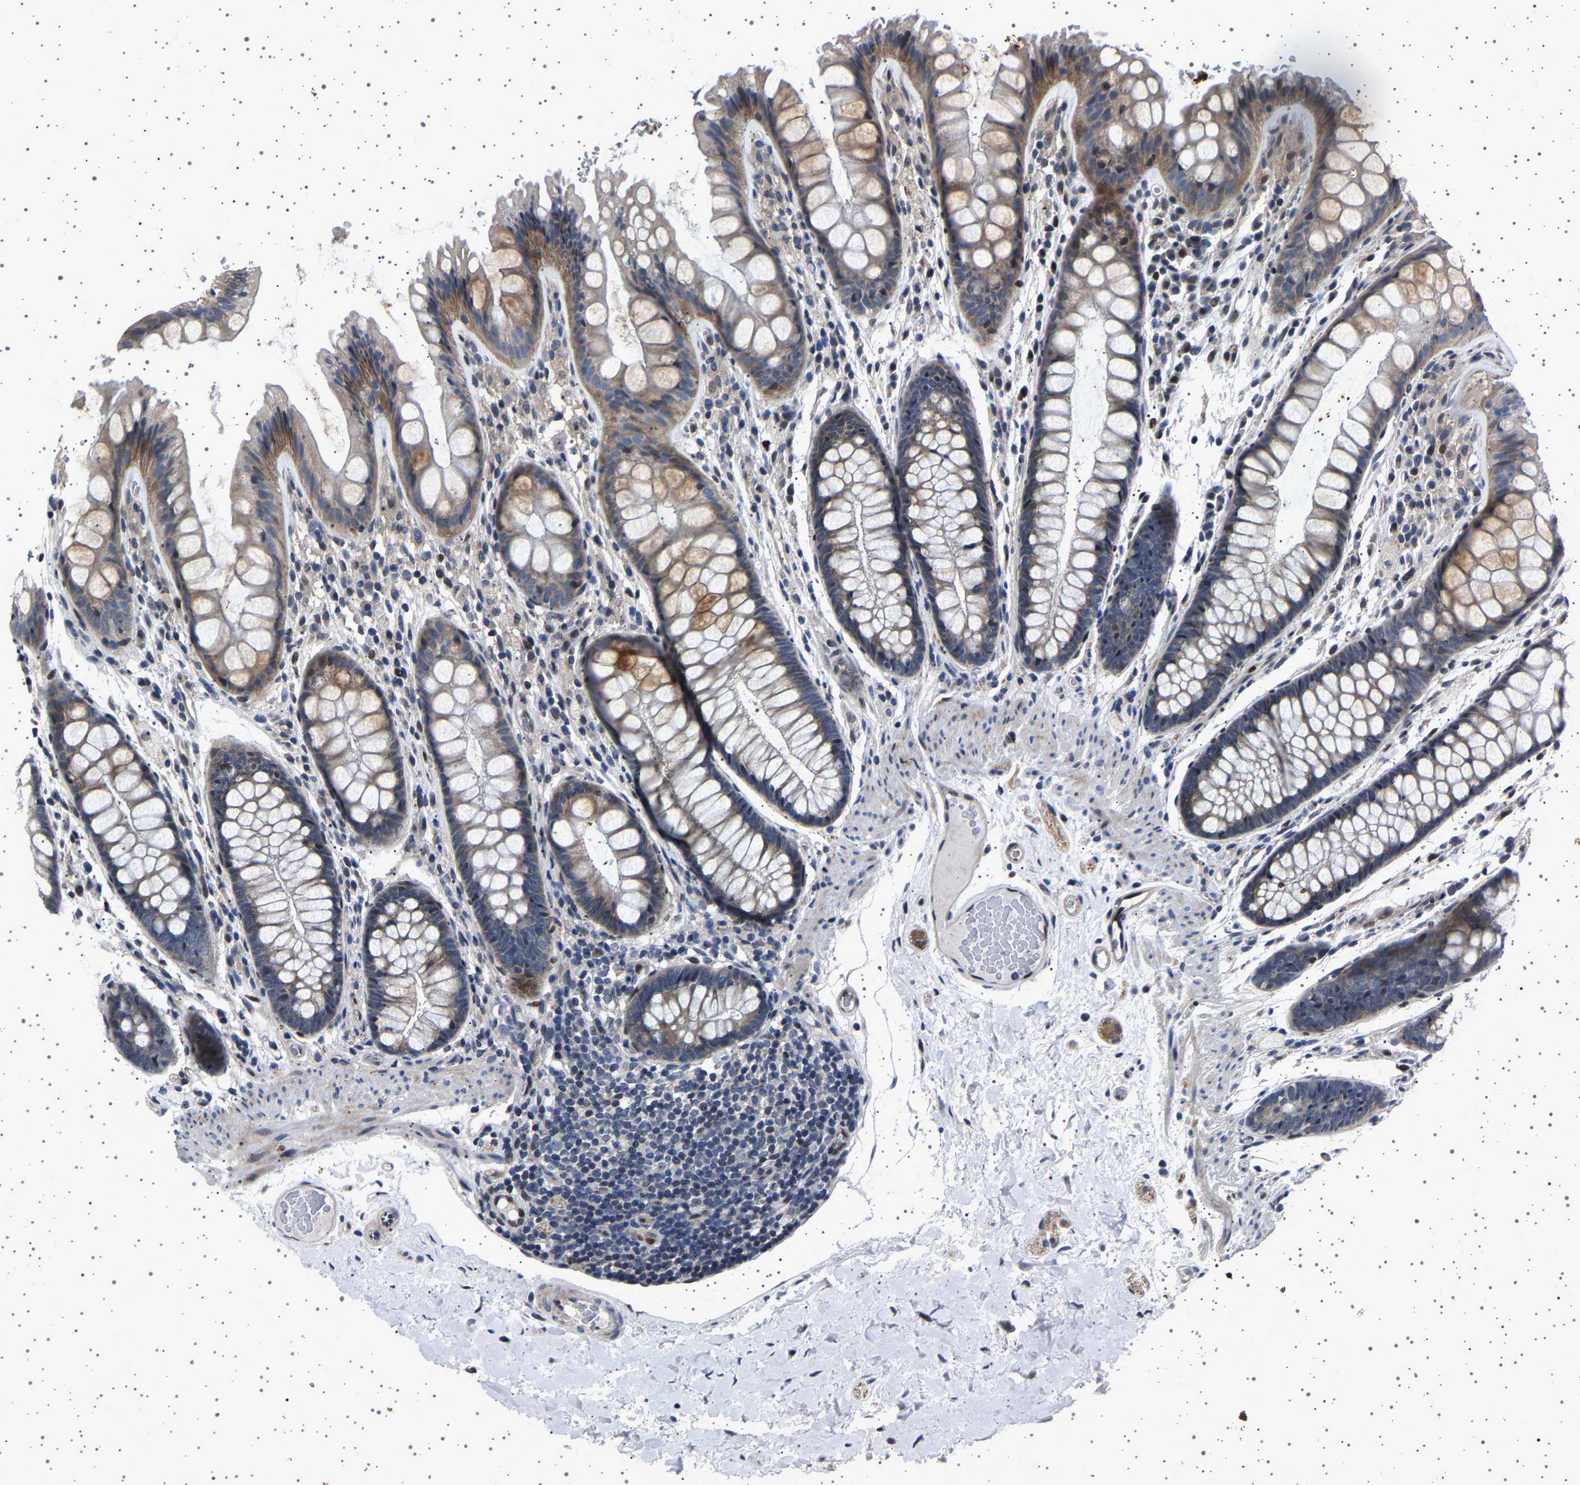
{"staining": {"intensity": "weak", "quantity": ">75%", "location": "cytoplasmic/membranous"}, "tissue": "colon", "cell_type": "Endothelial cells", "image_type": "normal", "snomed": [{"axis": "morphology", "description": "Normal tissue, NOS"}, {"axis": "topography", "description": "Colon"}], "caption": "A brown stain shows weak cytoplasmic/membranous positivity of a protein in endothelial cells of benign colon. (brown staining indicates protein expression, while blue staining denotes nuclei).", "gene": "PAK5", "patient": {"sex": "female", "age": 56}}